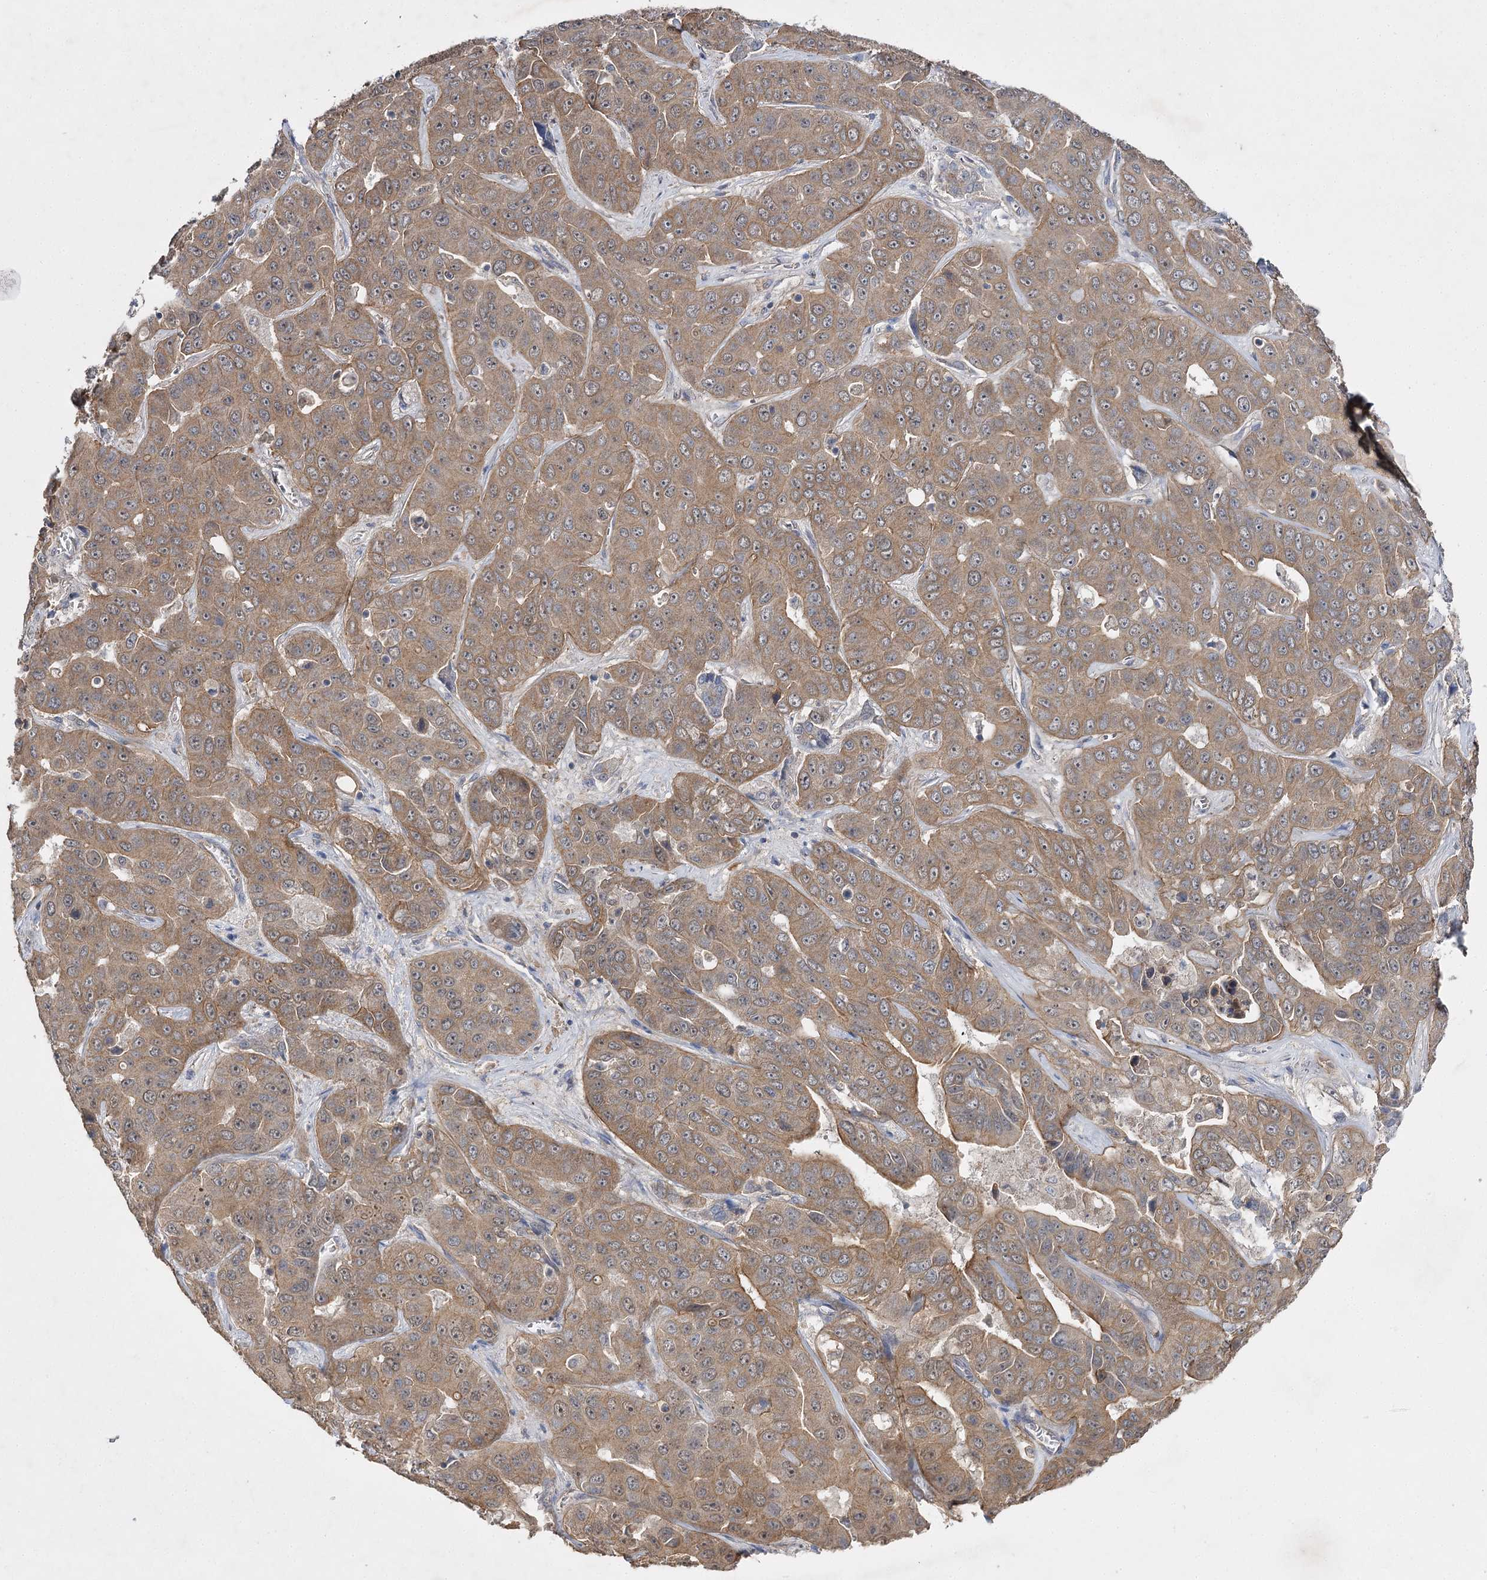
{"staining": {"intensity": "moderate", "quantity": ">75%", "location": "cytoplasmic/membranous"}, "tissue": "liver cancer", "cell_type": "Tumor cells", "image_type": "cancer", "snomed": [{"axis": "morphology", "description": "Cholangiocarcinoma"}, {"axis": "topography", "description": "Liver"}], "caption": "Approximately >75% of tumor cells in liver cancer exhibit moderate cytoplasmic/membranous protein staining as visualized by brown immunohistochemical staining.", "gene": "BCR", "patient": {"sex": "female", "age": 52}}